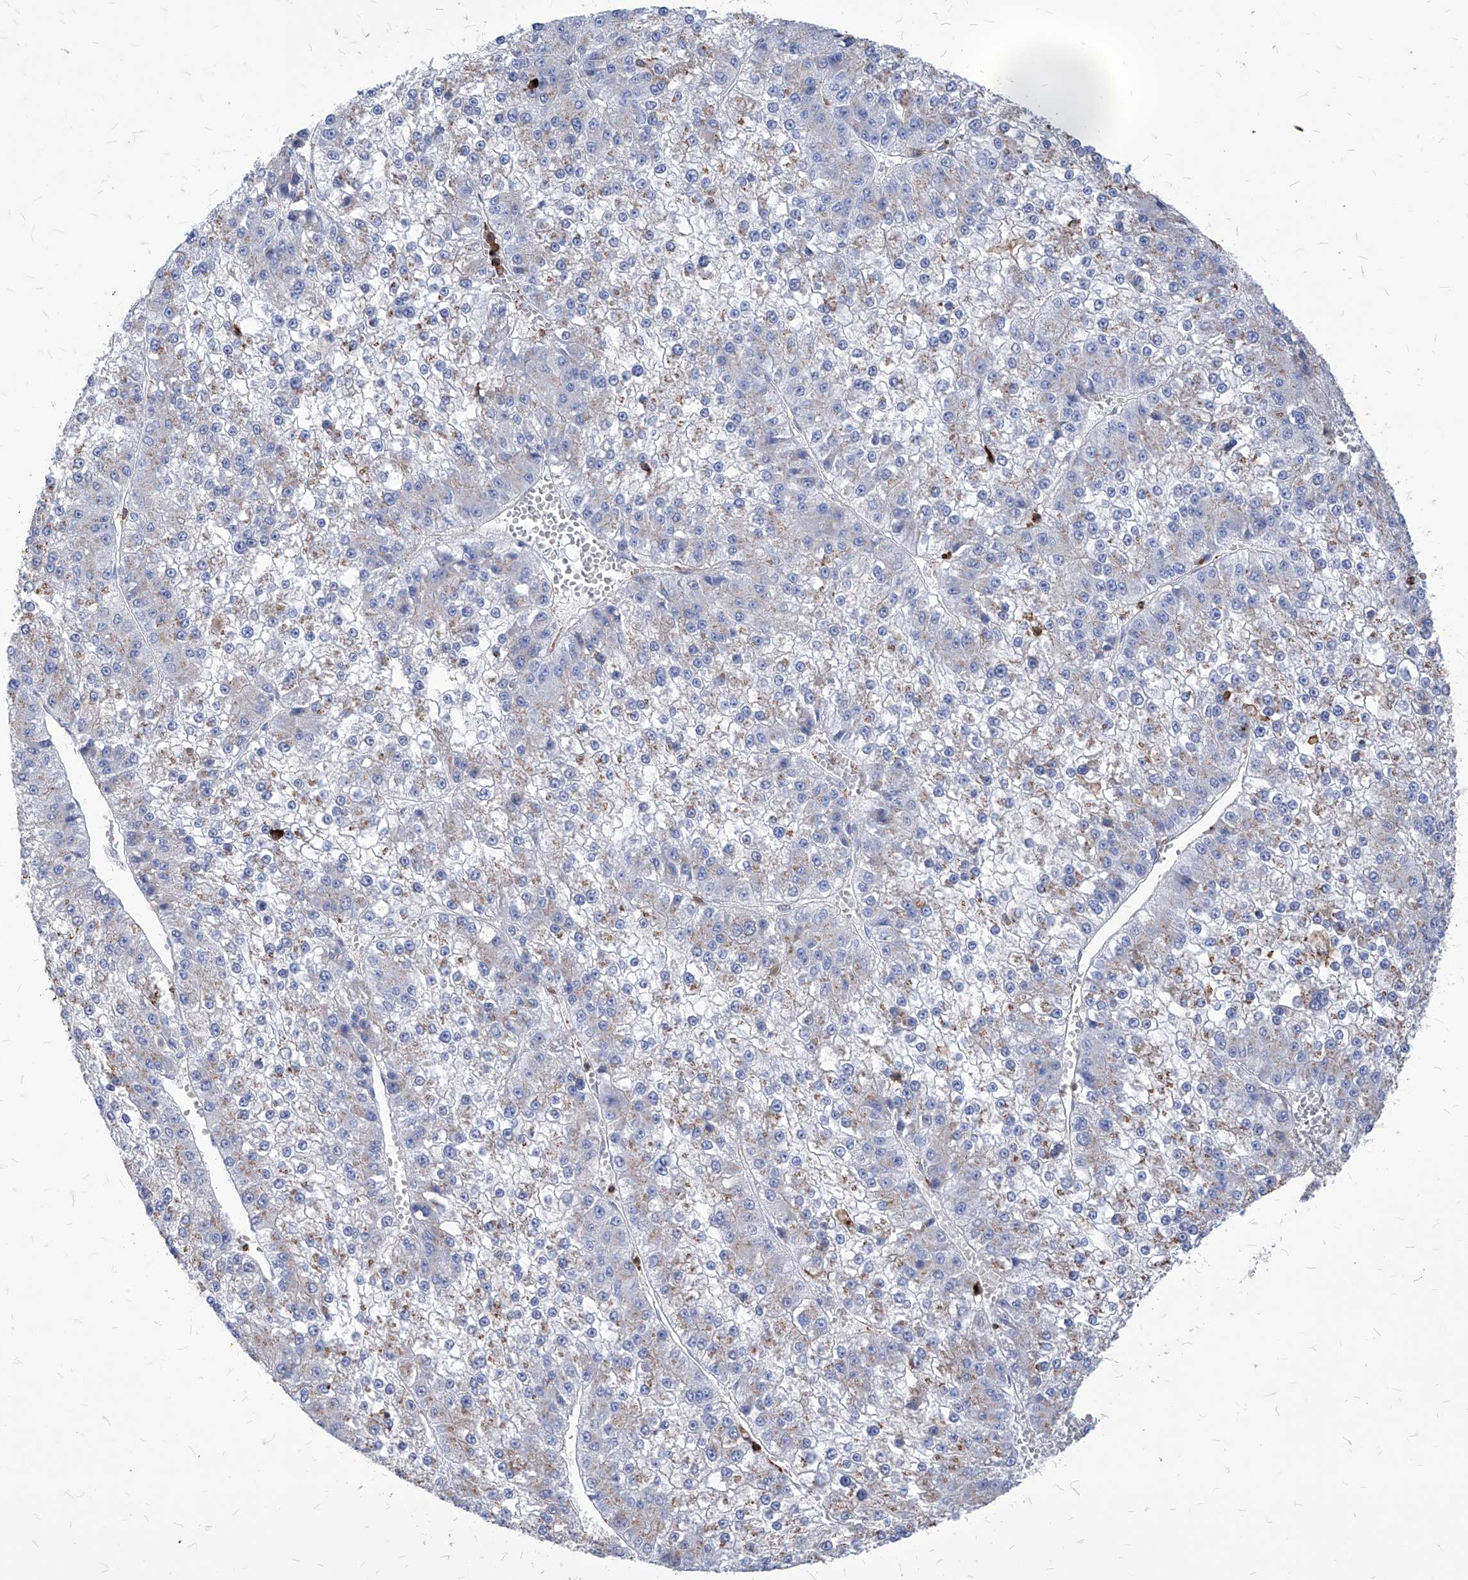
{"staining": {"intensity": "negative", "quantity": "none", "location": "none"}, "tissue": "liver cancer", "cell_type": "Tumor cells", "image_type": "cancer", "snomed": [{"axis": "morphology", "description": "Carcinoma, Hepatocellular, NOS"}, {"axis": "topography", "description": "Liver"}], "caption": "This is an immunohistochemistry histopathology image of human liver cancer. There is no positivity in tumor cells.", "gene": "ABRACL", "patient": {"sex": "female", "age": 73}}